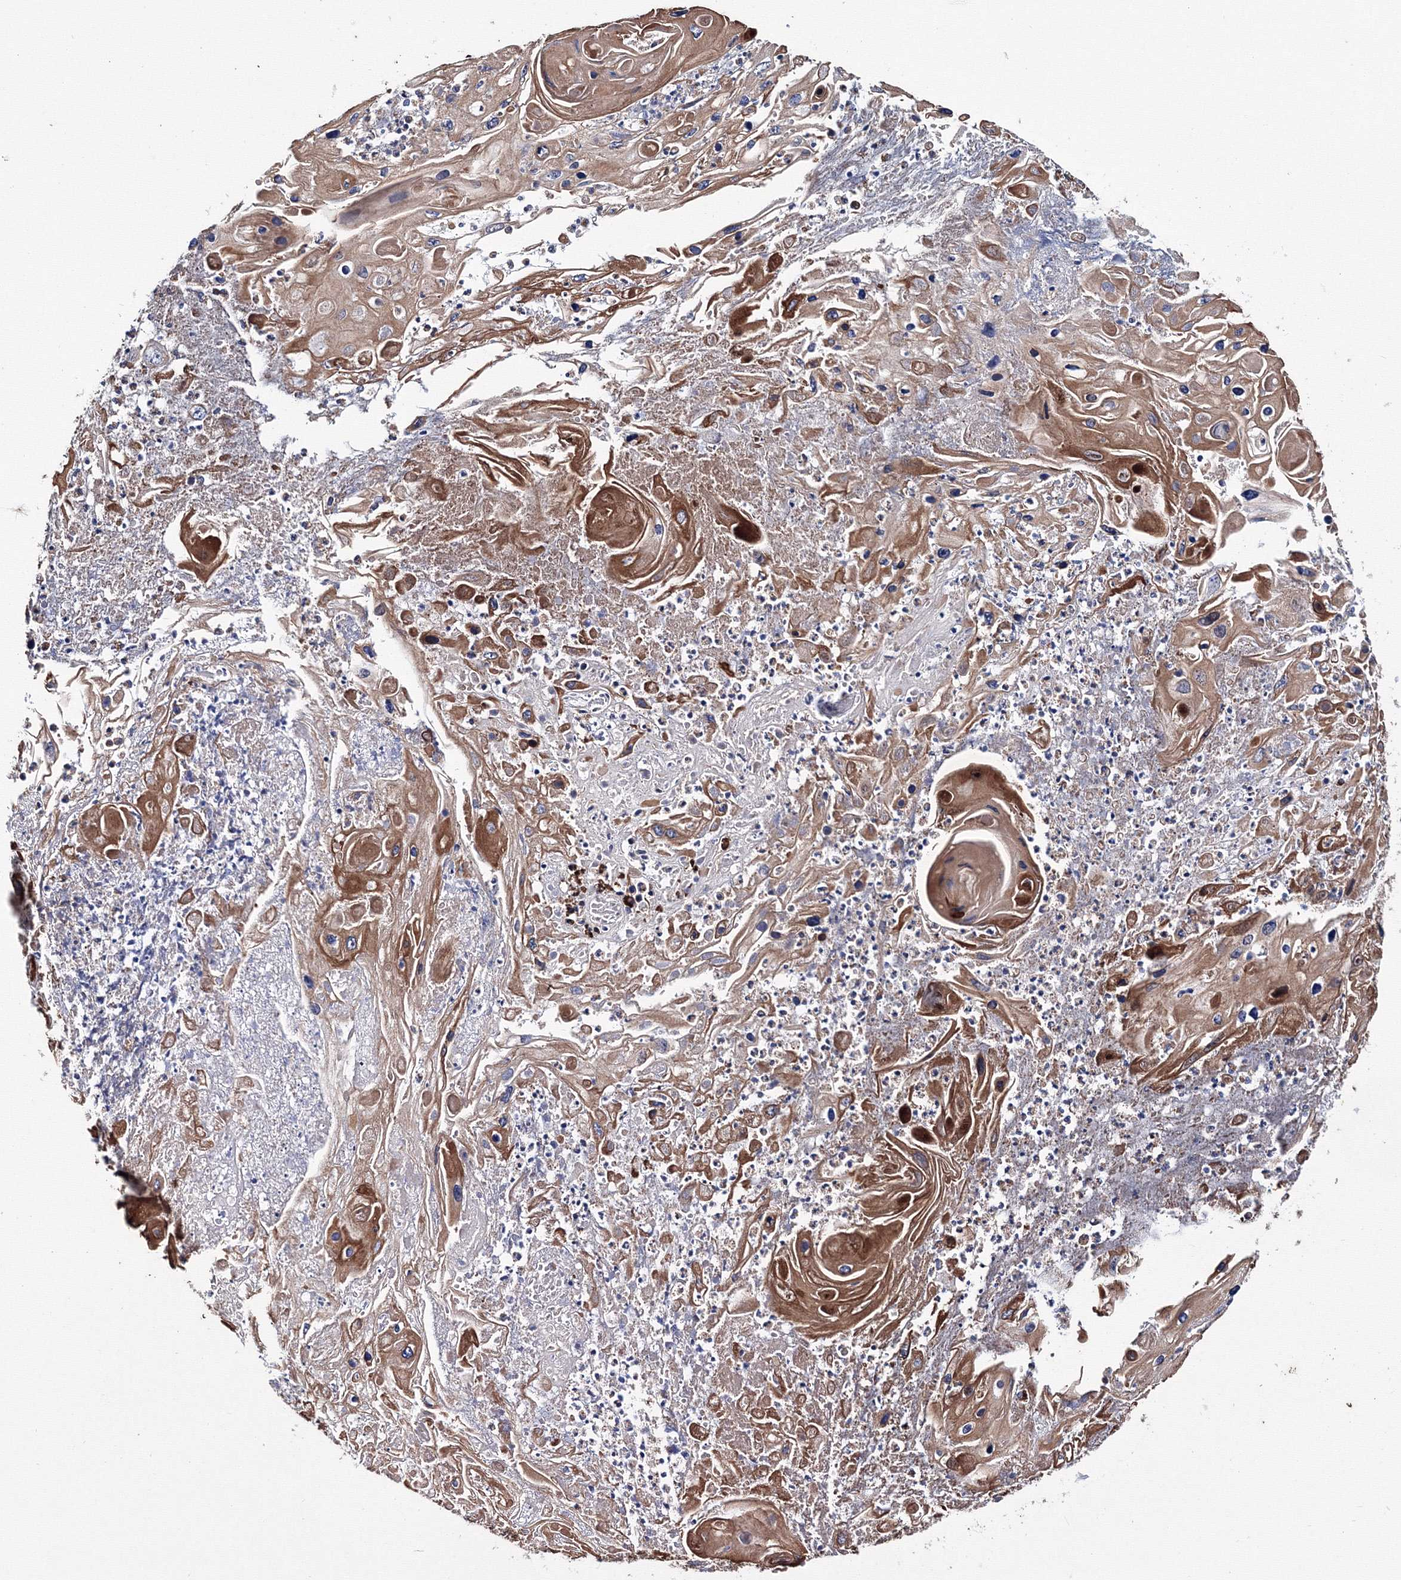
{"staining": {"intensity": "moderate", "quantity": "25%-75%", "location": "cytoplasmic/membranous"}, "tissue": "skin cancer", "cell_type": "Tumor cells", "image_type": "cancer", "snomed": [{"axis": "morphology", "description": "Squamous cell carcinoma, NOS"}, {"axis": "topography", "description": "Skin"}], "caption": "Tumor cells demonstrate moderate cytoplasmic/membranous staining in about 25%-75% of cells in skin cancer (squamous cell carcinoma).", "gene": "TRPM2", "patient": {"sex": "male", "age": 55}}